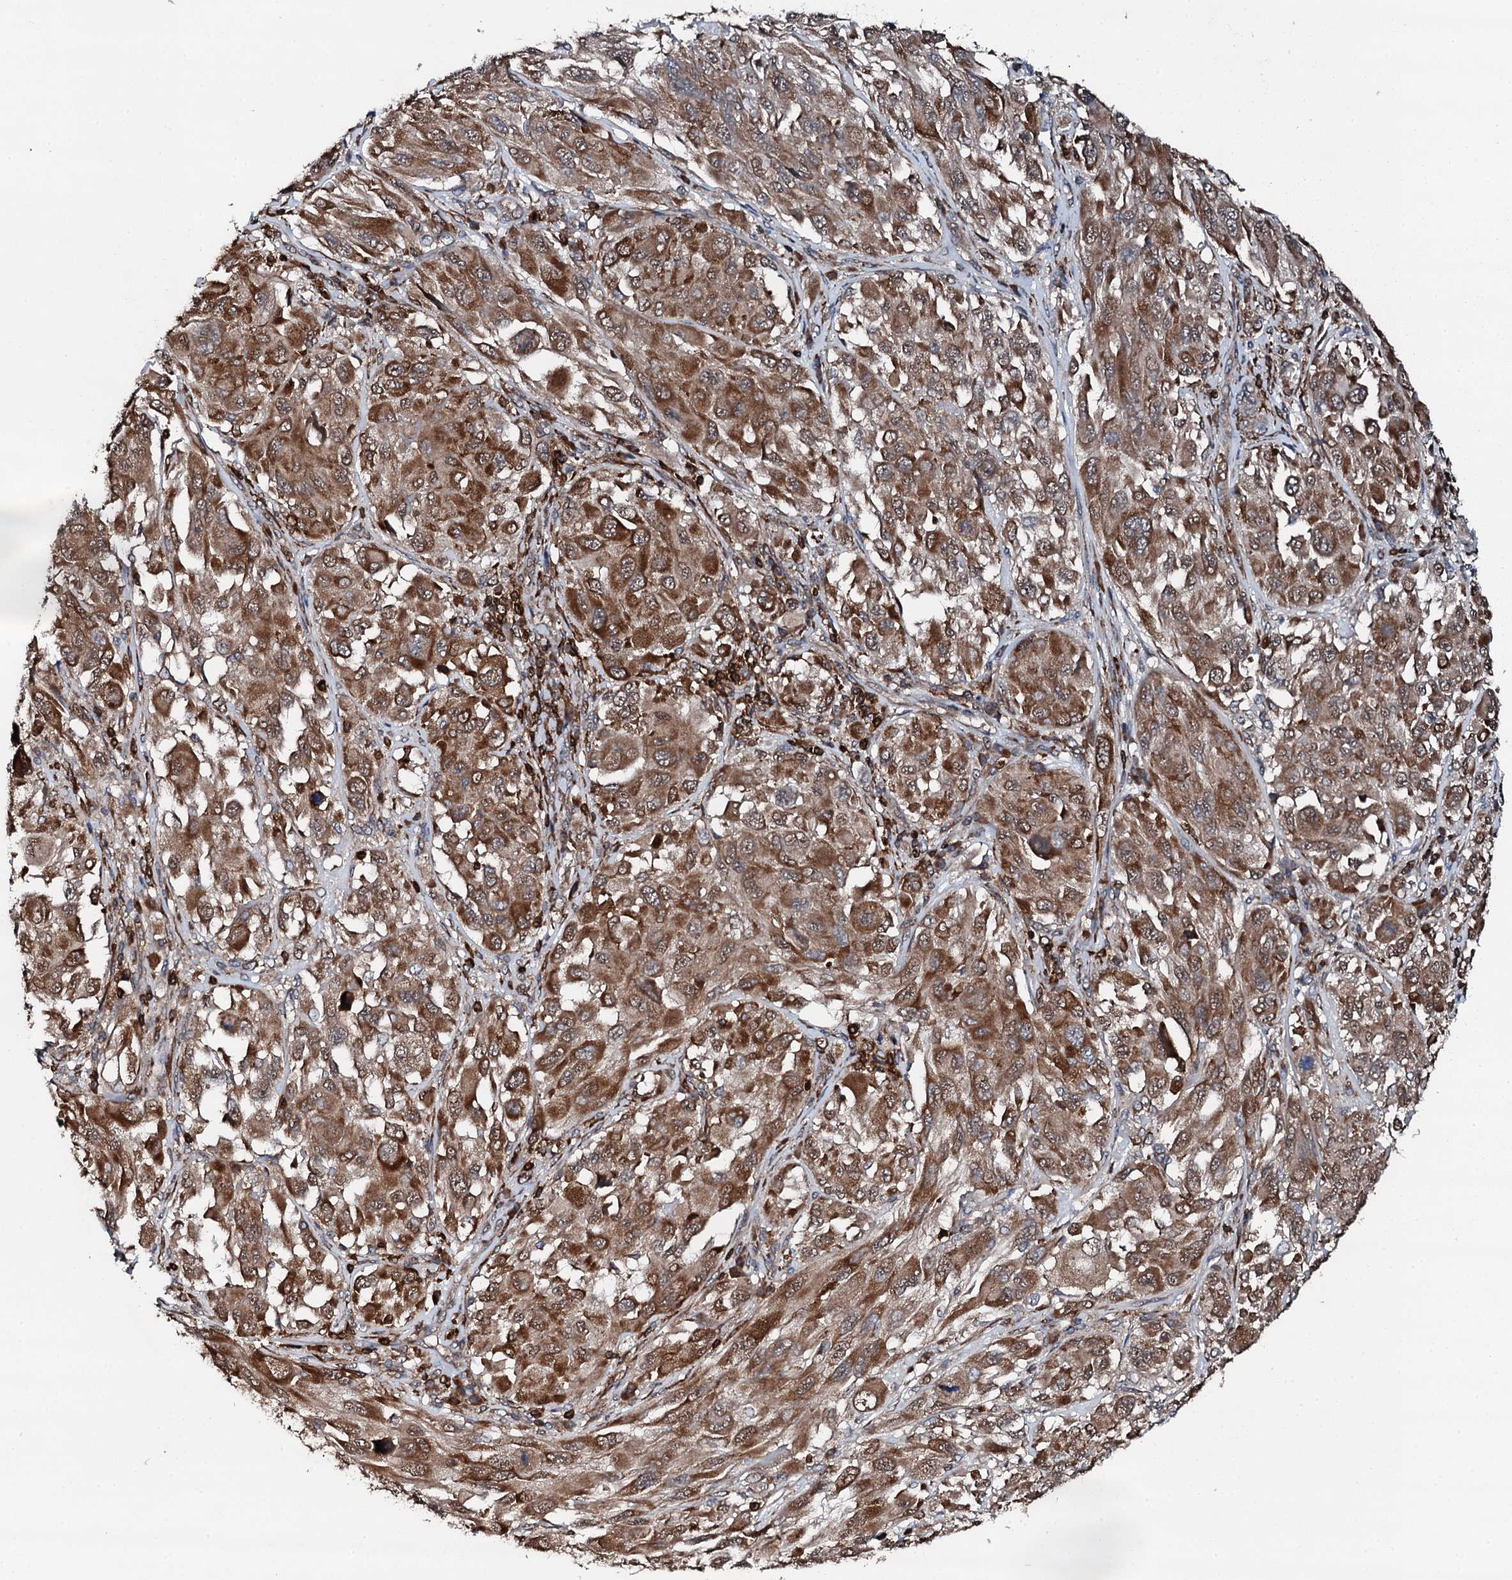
{"staining": {"intensity": "strong", "quantity": ">75%", "location": "cytoplasmic/membranous"}, "tissue": "melanoma", "cell_type": "Tumor cells", "image_type": "cancer", "snomed": [{"axis": "morphology", "description": "Malignant melanoma, NOS"}, {"axis": "topography", "description": "Skin"}], "caption": "Immunohistochemical staining of human malignant melanoma shows strong cytoplasmic/membranous protein staining in approximately >75% of tumor cells.", "gene": "EDC4", "patient": {"sex": "female", "age": 91}}